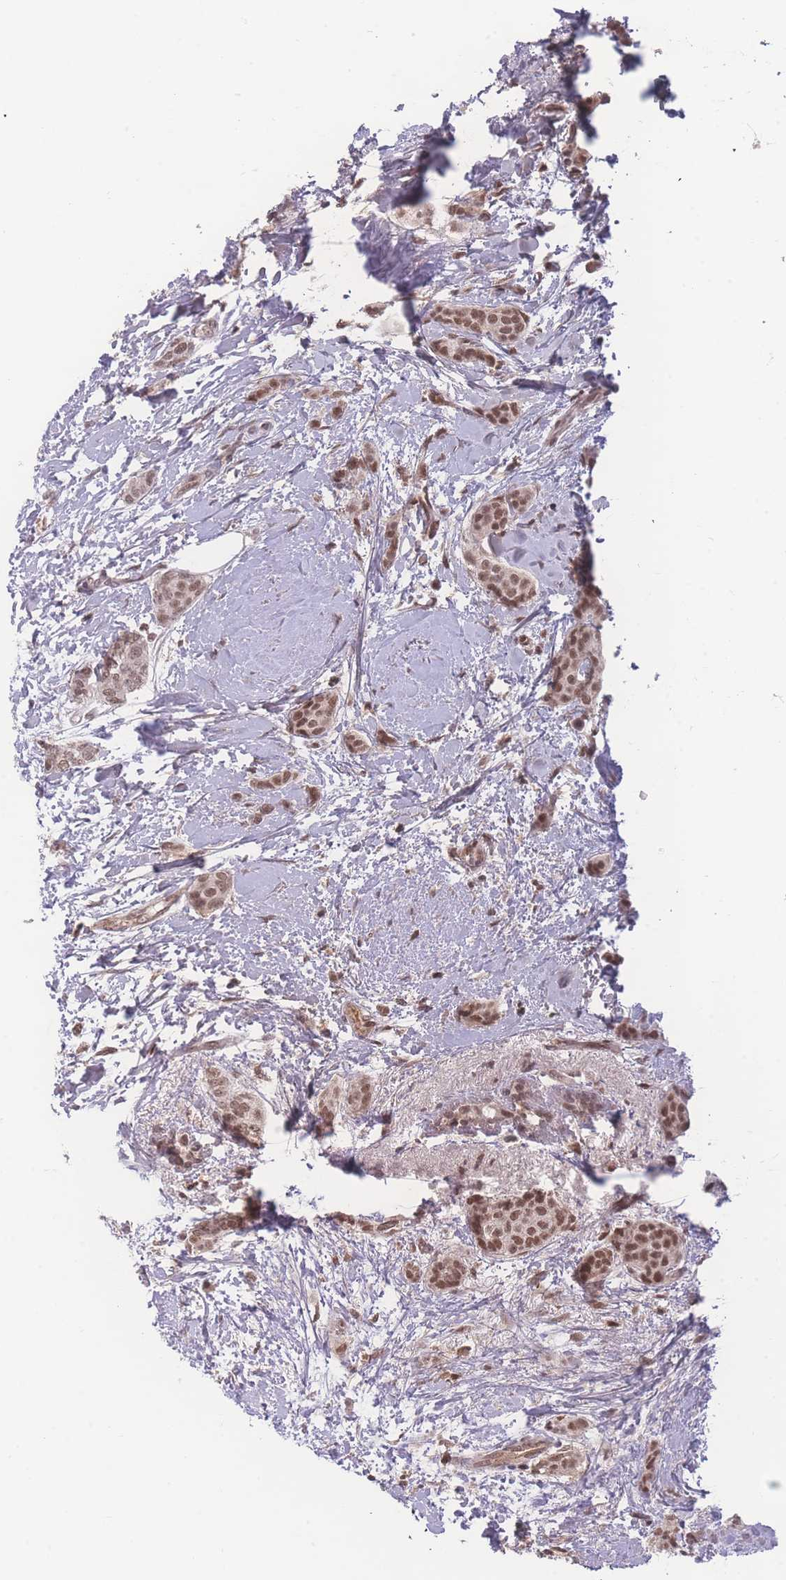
{"staining": {"intensity": "moderate", "quantity": ">75%", "location": "nuclear"}, "tissue": "breast cancer", "cell_type": "Tumor cells", "image_type": "cancer", "snomed": [{"axis": "morphology", "description": "Duct carcinoma"}, {"axis": "topography", "description": "Breast"}], "caption": "Moderate nuclear staining for a protein is present in about >75% of tumor cells of breast cancer using IHC.", "gene": "RAVER1", "patient": {"sex": "female", "age": 72}}